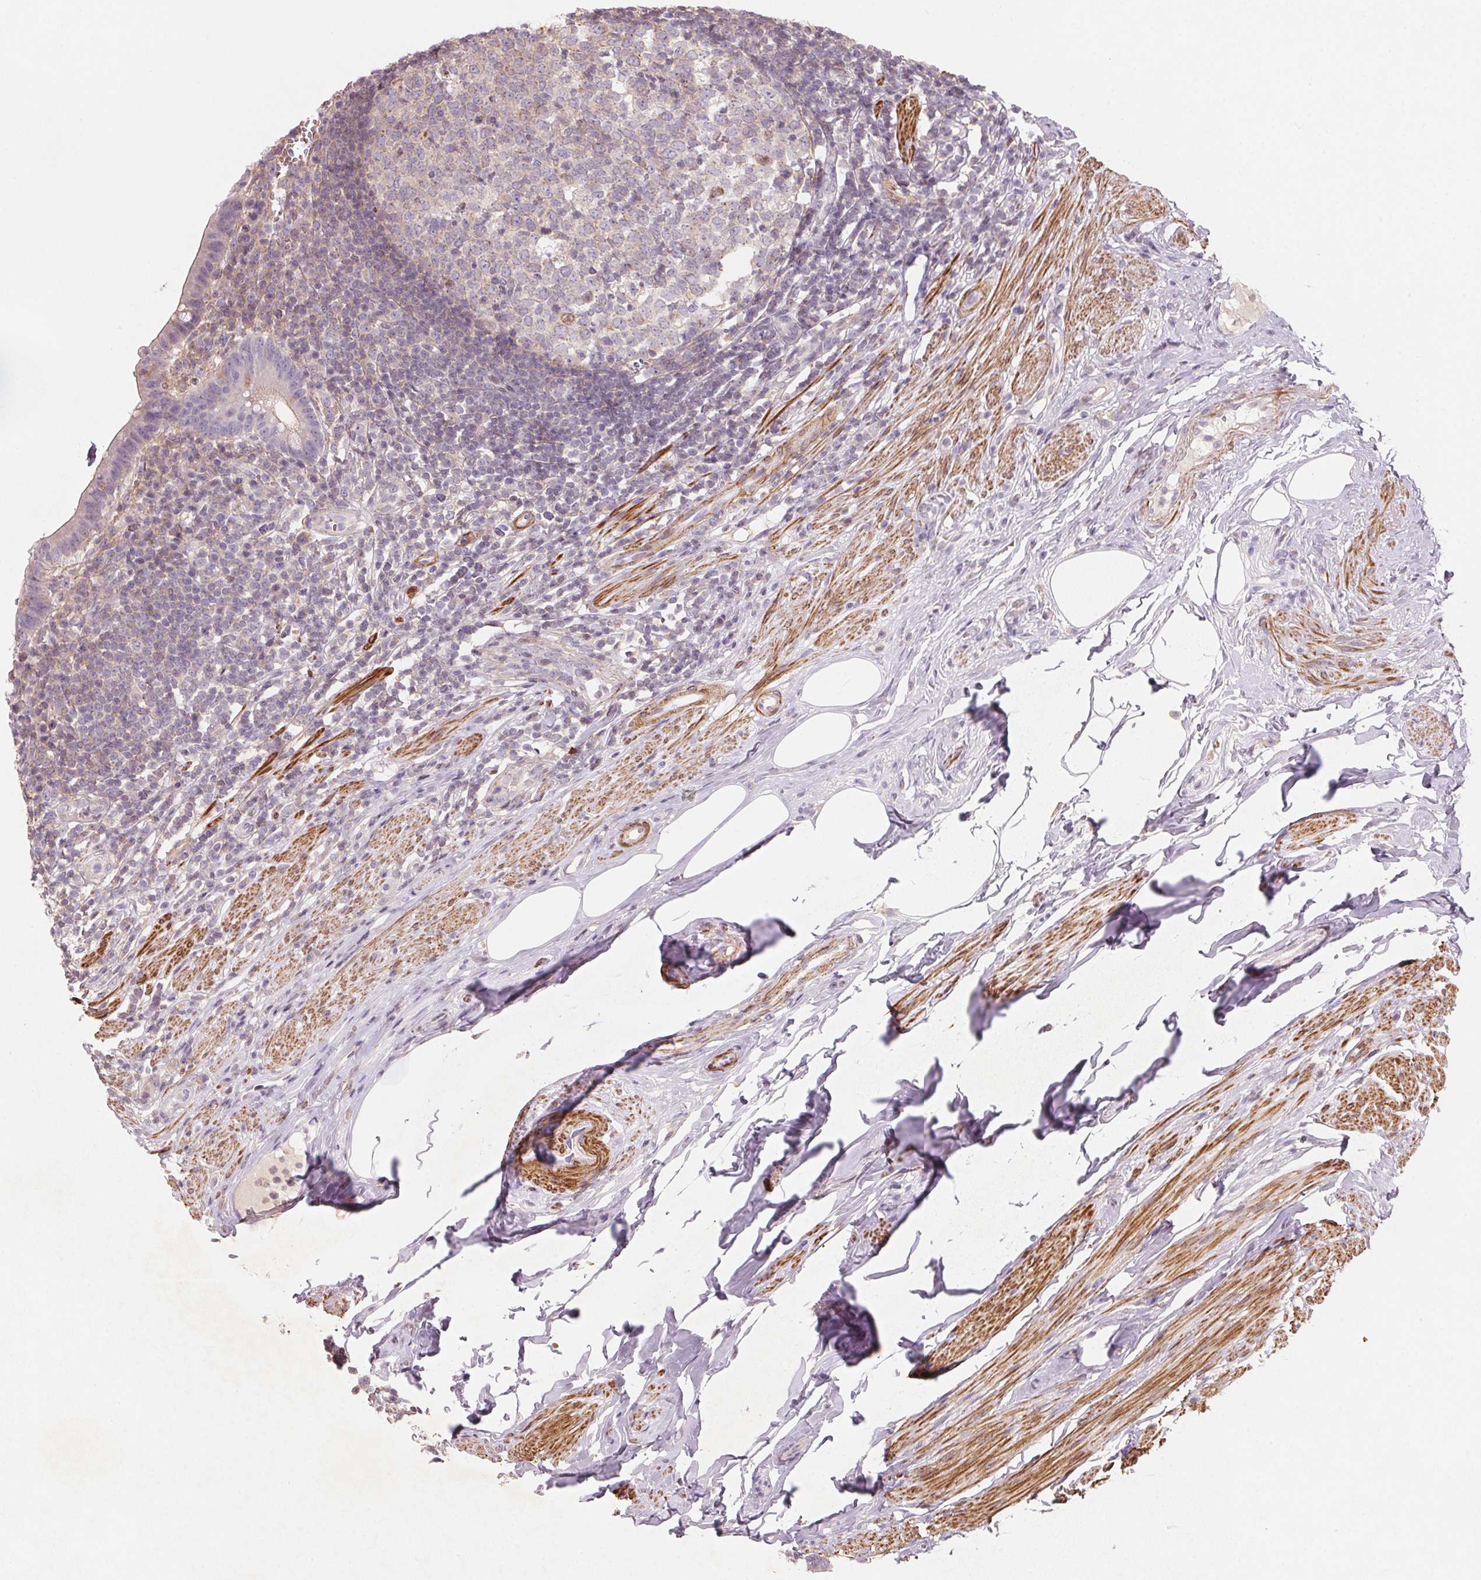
{"staining": {"intensity": "weak", "quantity": "<25%", "location": "cytoplasmic/membranous"}, "tissue": "appendix", "cell_type": "Glandular cells", "image_type": "normal", "snomed": [{"axis": "morphology", "description": "Normal tissue, NOS"}, {"axis": "topography", "description": "Appendix"}], "caption": "This is a photomicrograph of immunohistochemistry (IHC) staining of unremarkable appendix, which shows no expression in glandular cells.", "gene": "KCNK15", "patient": {"sex": "female", "age": 56}}